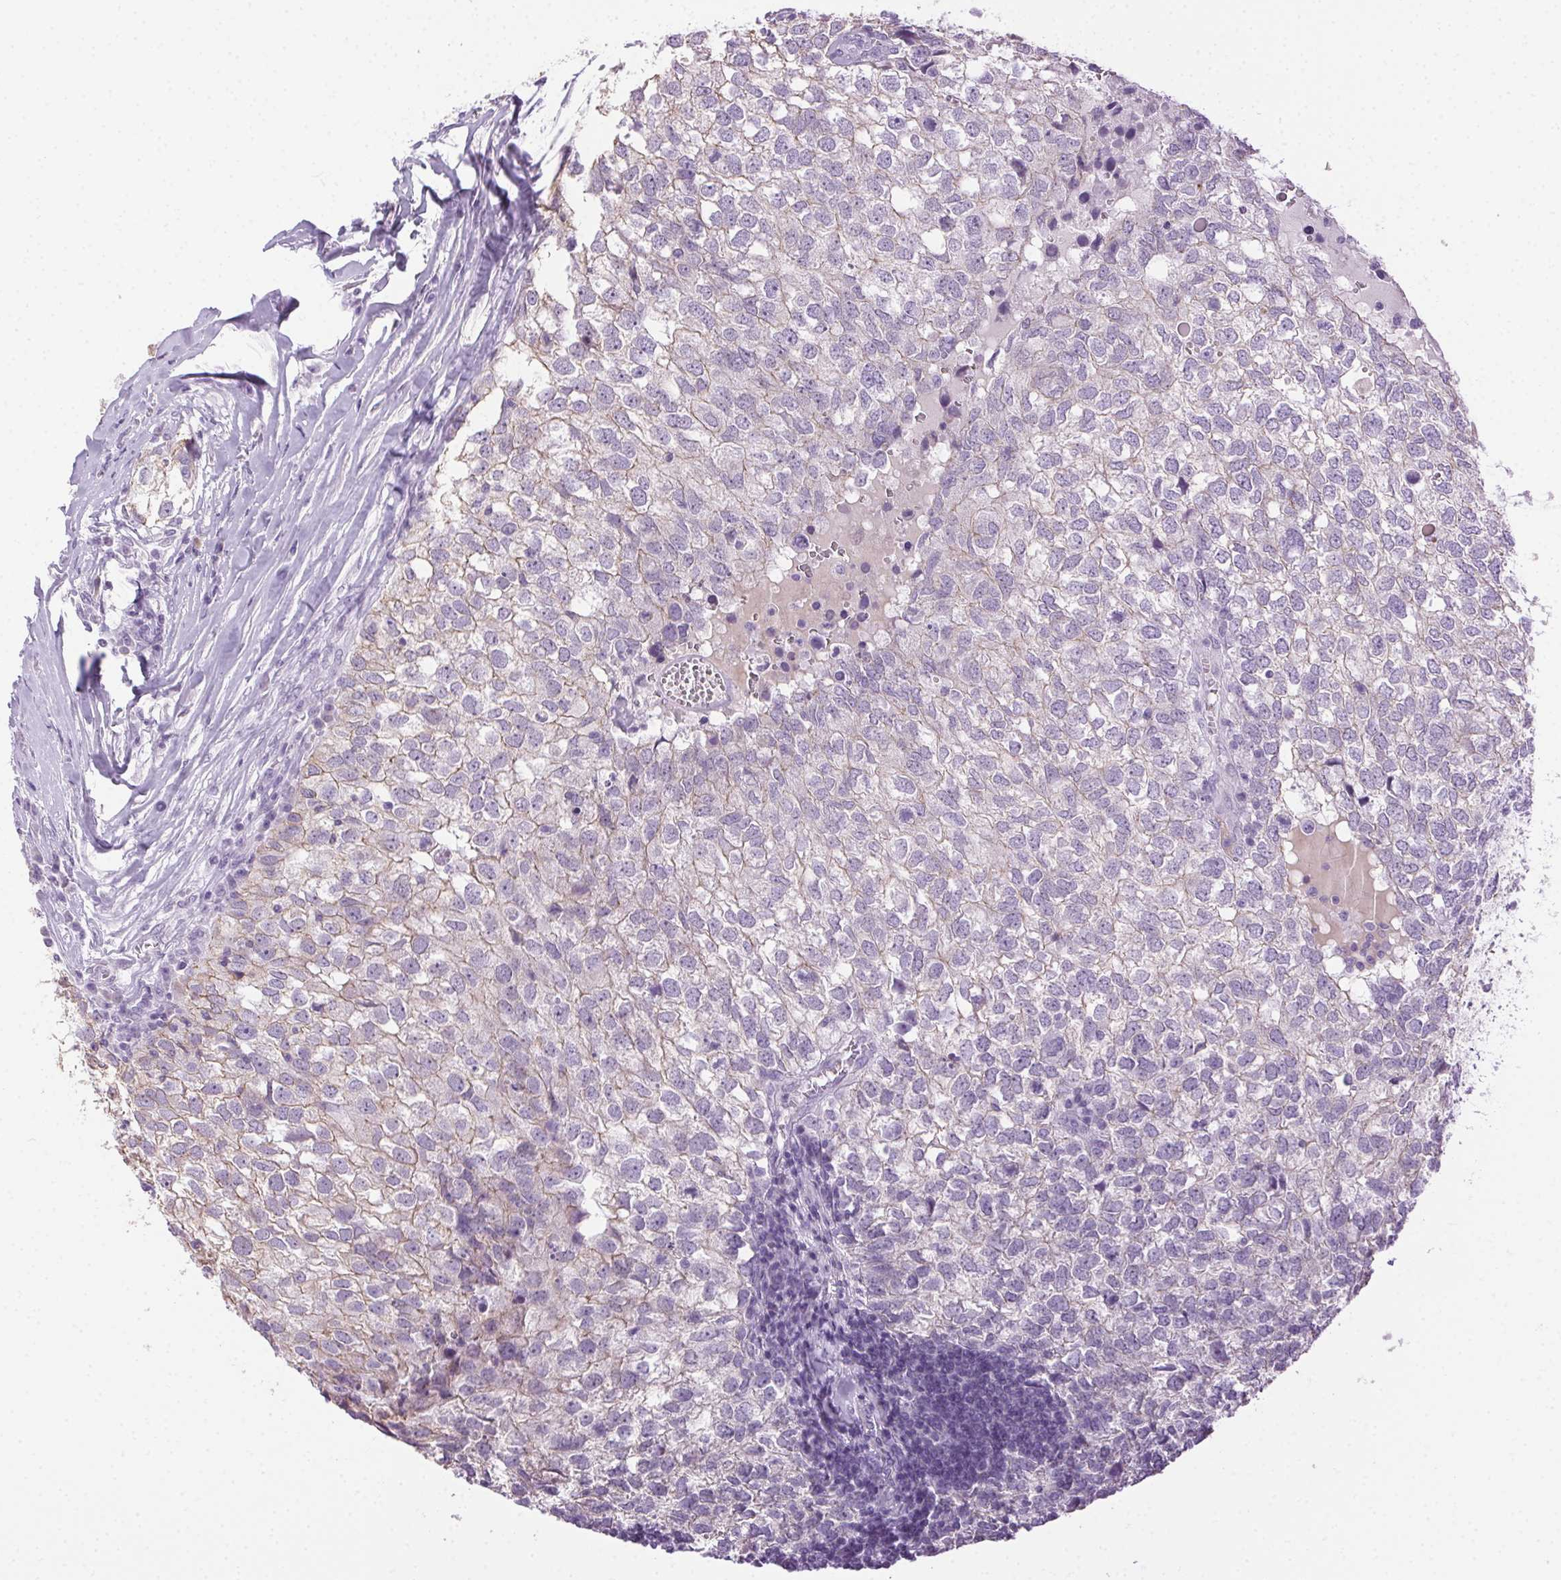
{"staining": {"intensity": "weak", "quantity": "<25%", "location": "cytoplasmic/membranous"}, "tissue": "breast cancer", "cell_type": "Tumor cells", "image_type": "cancer", "snomed": [{"axis": "morphology", "description": "Duct carcinoma"}, {"axis": "topography", "description": "Breast"}], "caption": "The IHC image has no significant positivity in tumor cells of infiltrating ductal carcinoma (breast) tissue. The staining is performed using DAB (3,3'-diaminobenzidine) brown chromogen with nuclei counter-stained in using hematoxylin.", "gene": "CLDN10", "patient": {"sex": "female", "age": 30}}